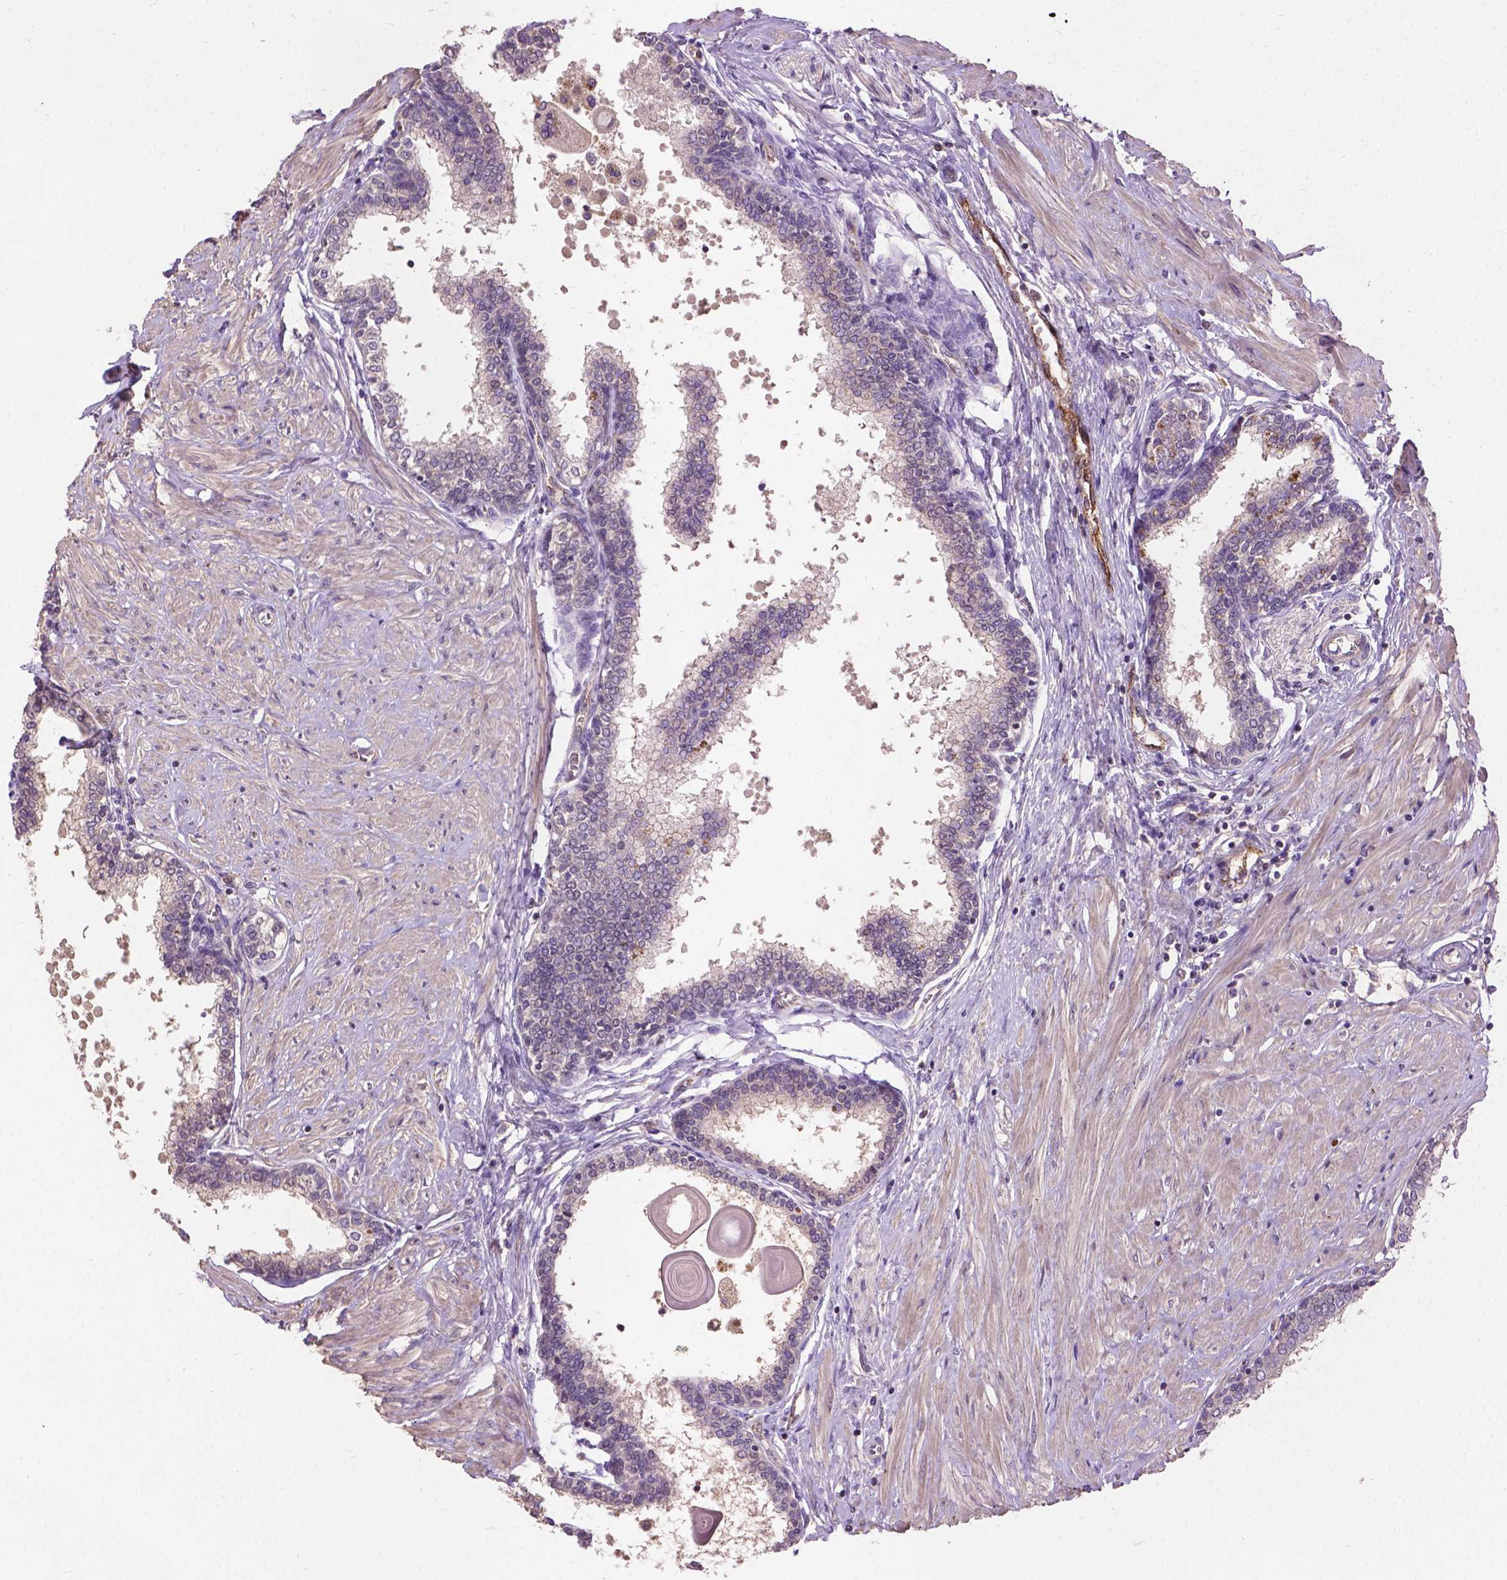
{"staining": {"intensity": "negative", "quantity": "none", "location": "none"}, "tissue": "prostate", "cell_type": "Glandular cells", "image_type": "normal", "snomed": [{"axis": "morphology", "description": "Normal tissue, NOS"}, {"axis": "topography", "description": "Prostate"}], "caption": "High power microscopy photomicrograph of an immunohistochemistry micrograph of normal prostate, revealing no significant expression in glandular cells.", "gene": "ZNF337", "patient": {"sex": "male", "age": 55}}